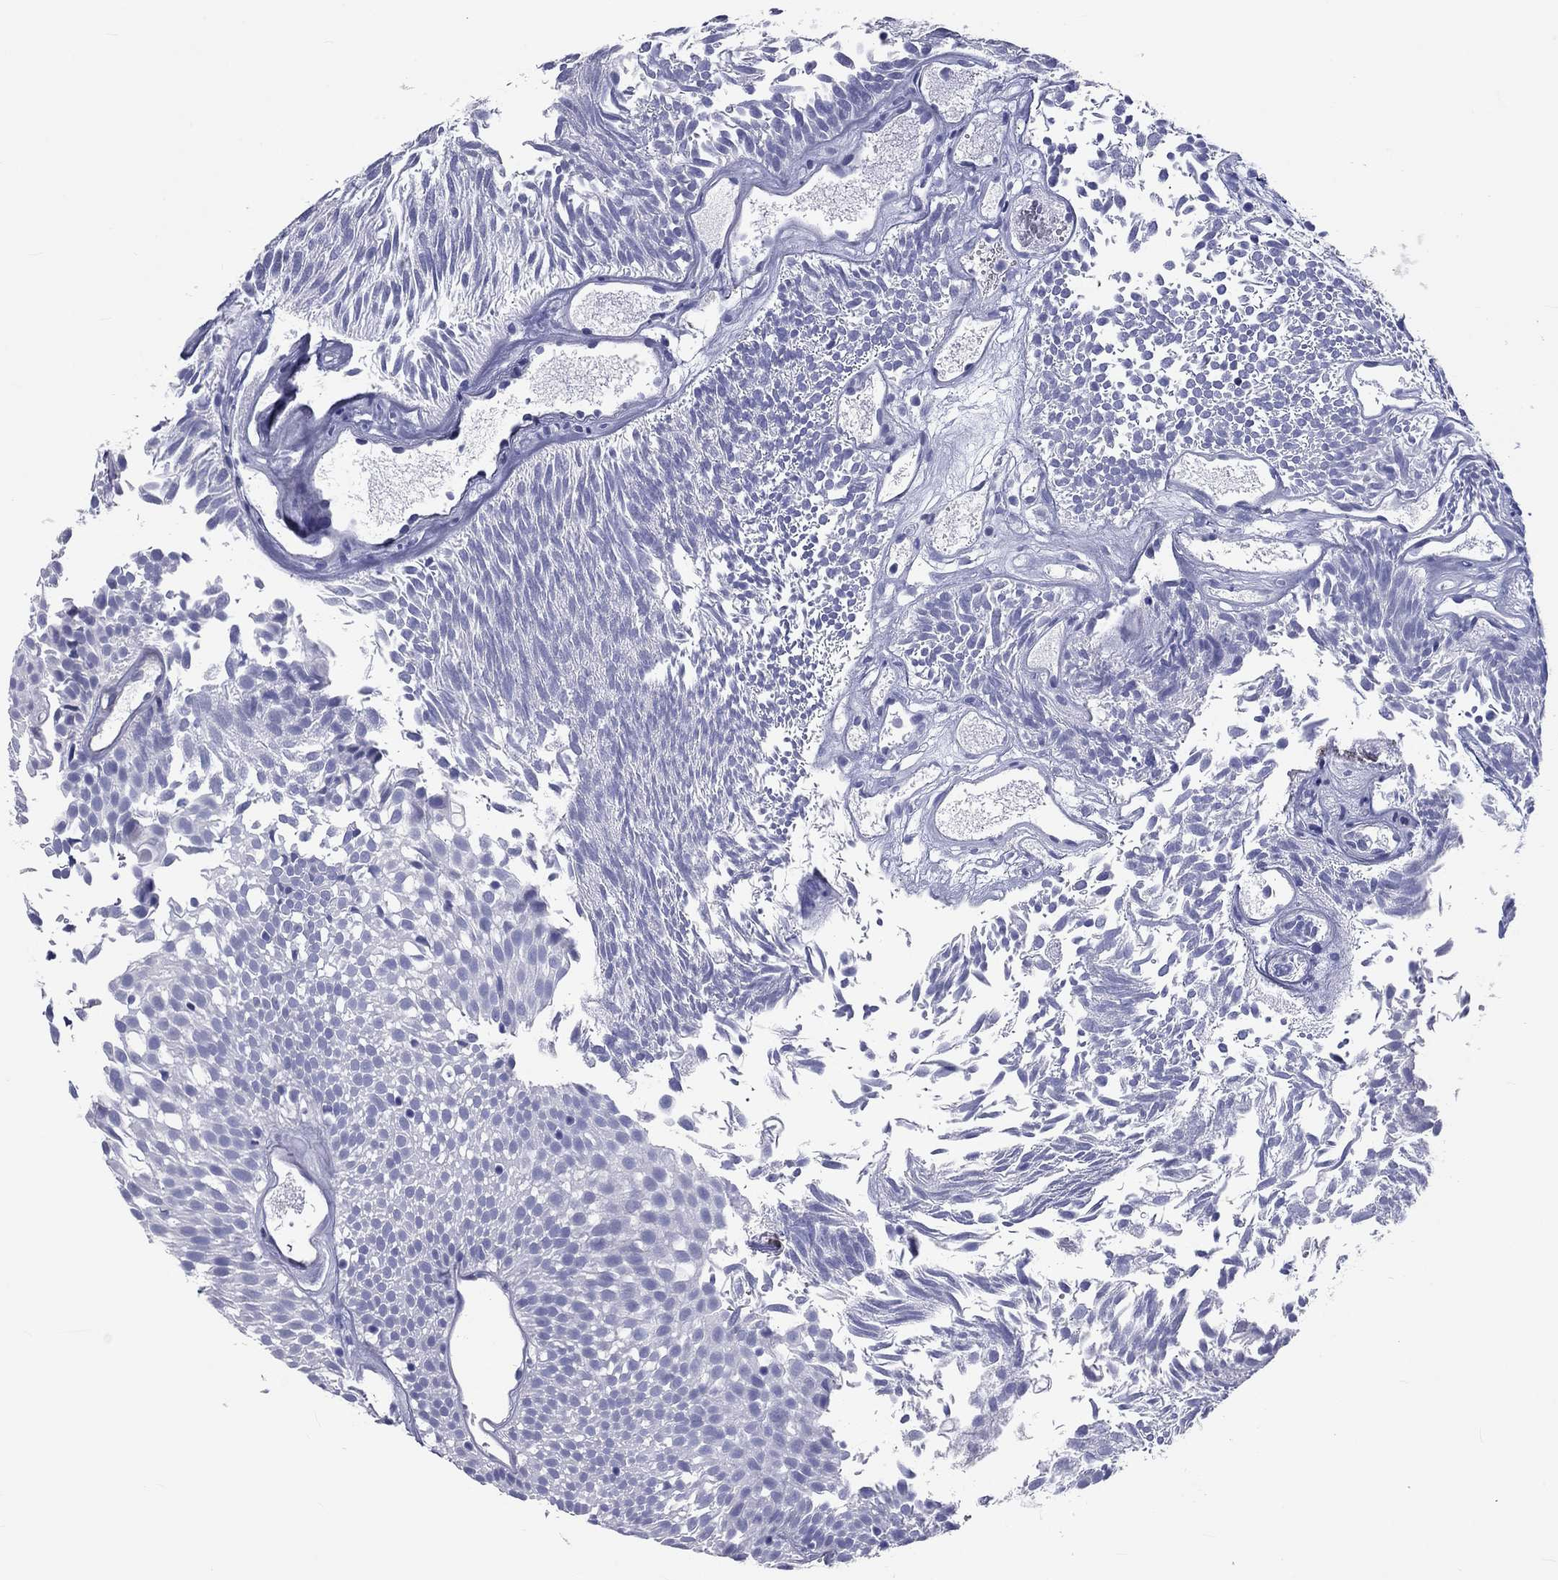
{"staining": {"intensity": "negative", "quantity": "none", "location": "none"}, "tissue": "urothelial cancer", "cell_type": "Tumor cells", "image_type": "cancer", "snomed": [{"axis": "morphology", "description": "Urothelial carcinoma, Low grade"}, {"axis": "topography", "description": "Urinary bladder"}], "caption": "Immunohistochemical staining of human urothelial cancer reveals no significant positivity in tumor cells. (Stains: DAB (3,3'-diaminobenzidine) IHC with hematoxylin counter stain, Microscopy: brightfield microscopy at high magnification).", "gene": "DNALI1", "patient": {"sex": "male", "age": 52}}